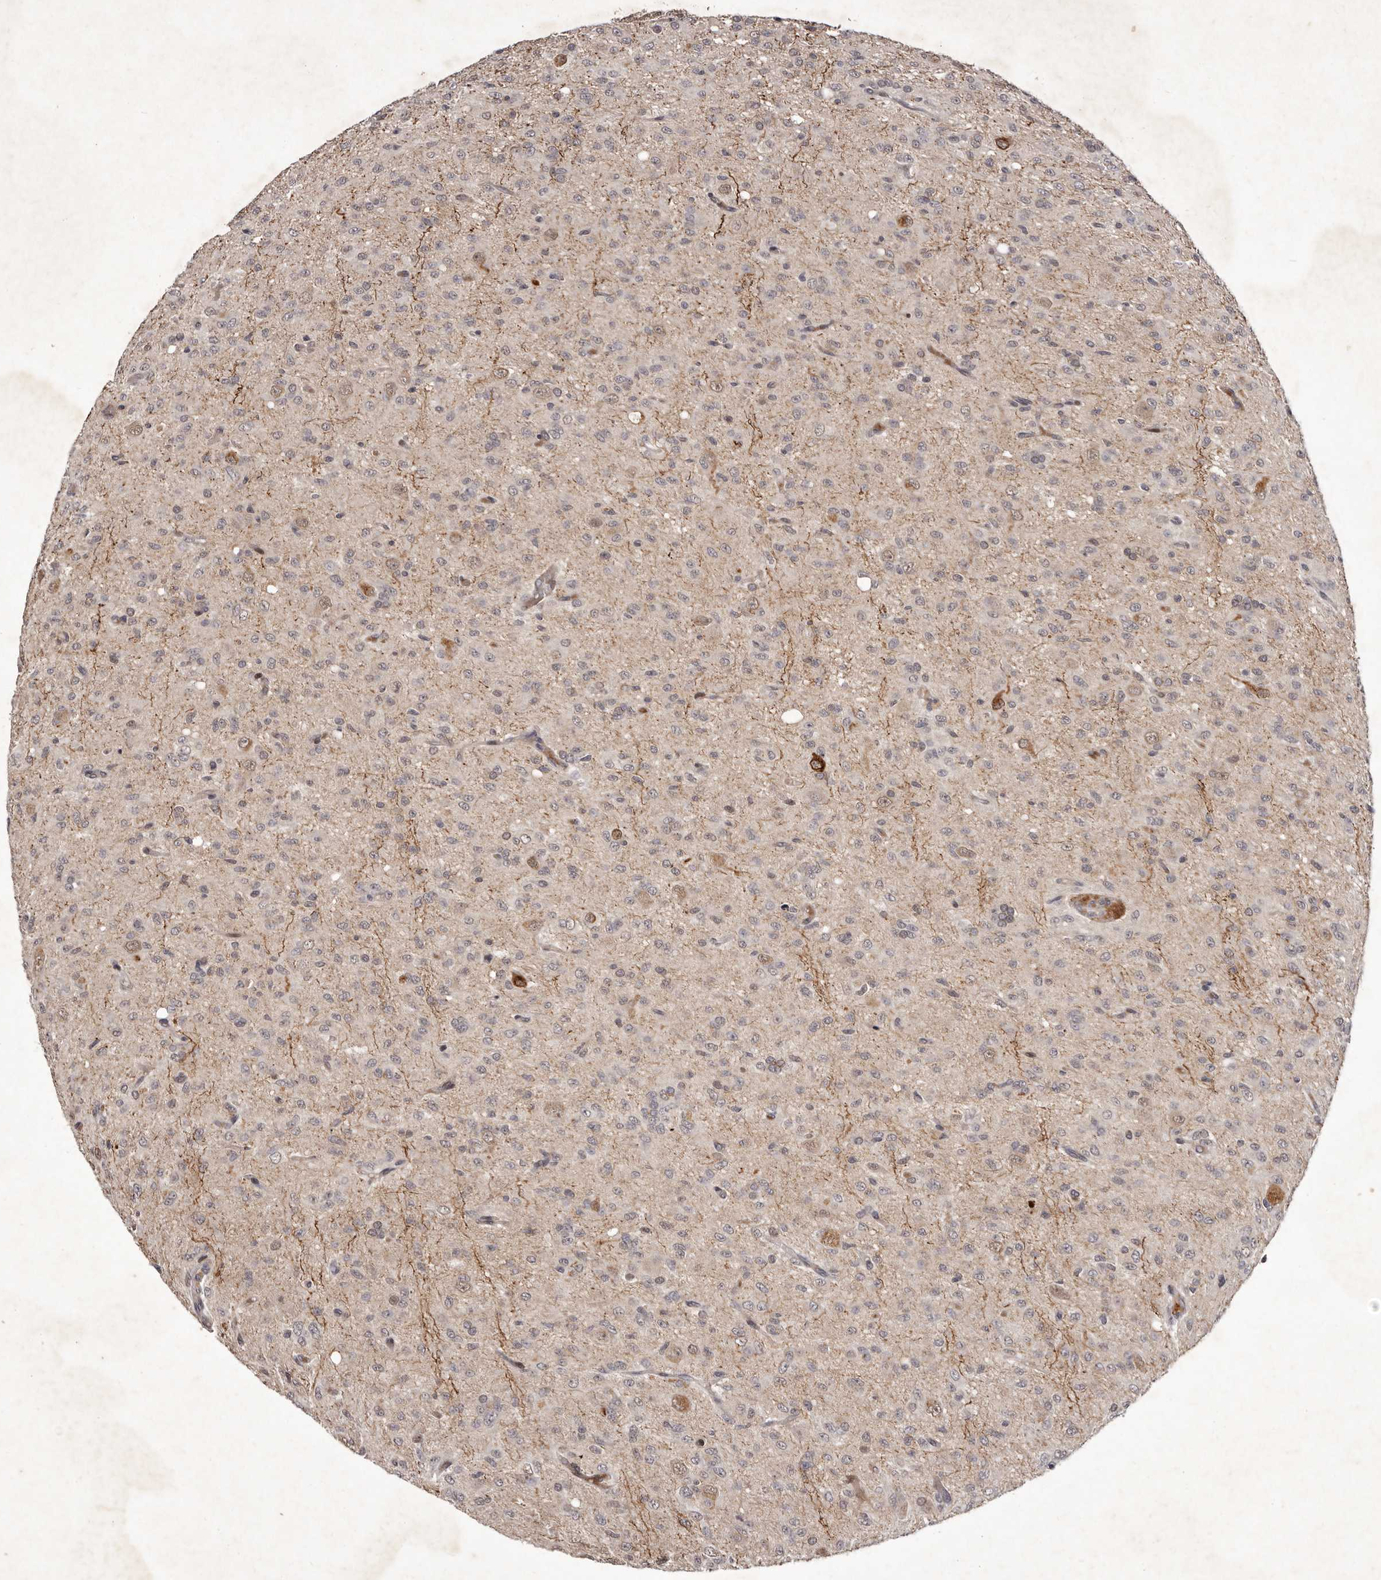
{"staining": {"intensity": "negative", "quantity": "none", "location": "none"}, "tissue": "glioma", "cell_type": "Tumor cells", "image_type": "cancer", "snomed": [{"axis": "morphology", "description": "Glioma, malignant, High grade"}, {"axis": "topography", "description": "Brain"}], "caption": "High power microscopy histopathology image of an immunohistochemistry (IHC) photomicrograph of malignant glioma (high-grade), revealing no significant staining in tumor cells. (DAB immunohistochemistry (IHC) visualized using brightfield microscopy, high magnification).", "gene": "ABL1", "patient": {"sex": "female", "age": 59}}